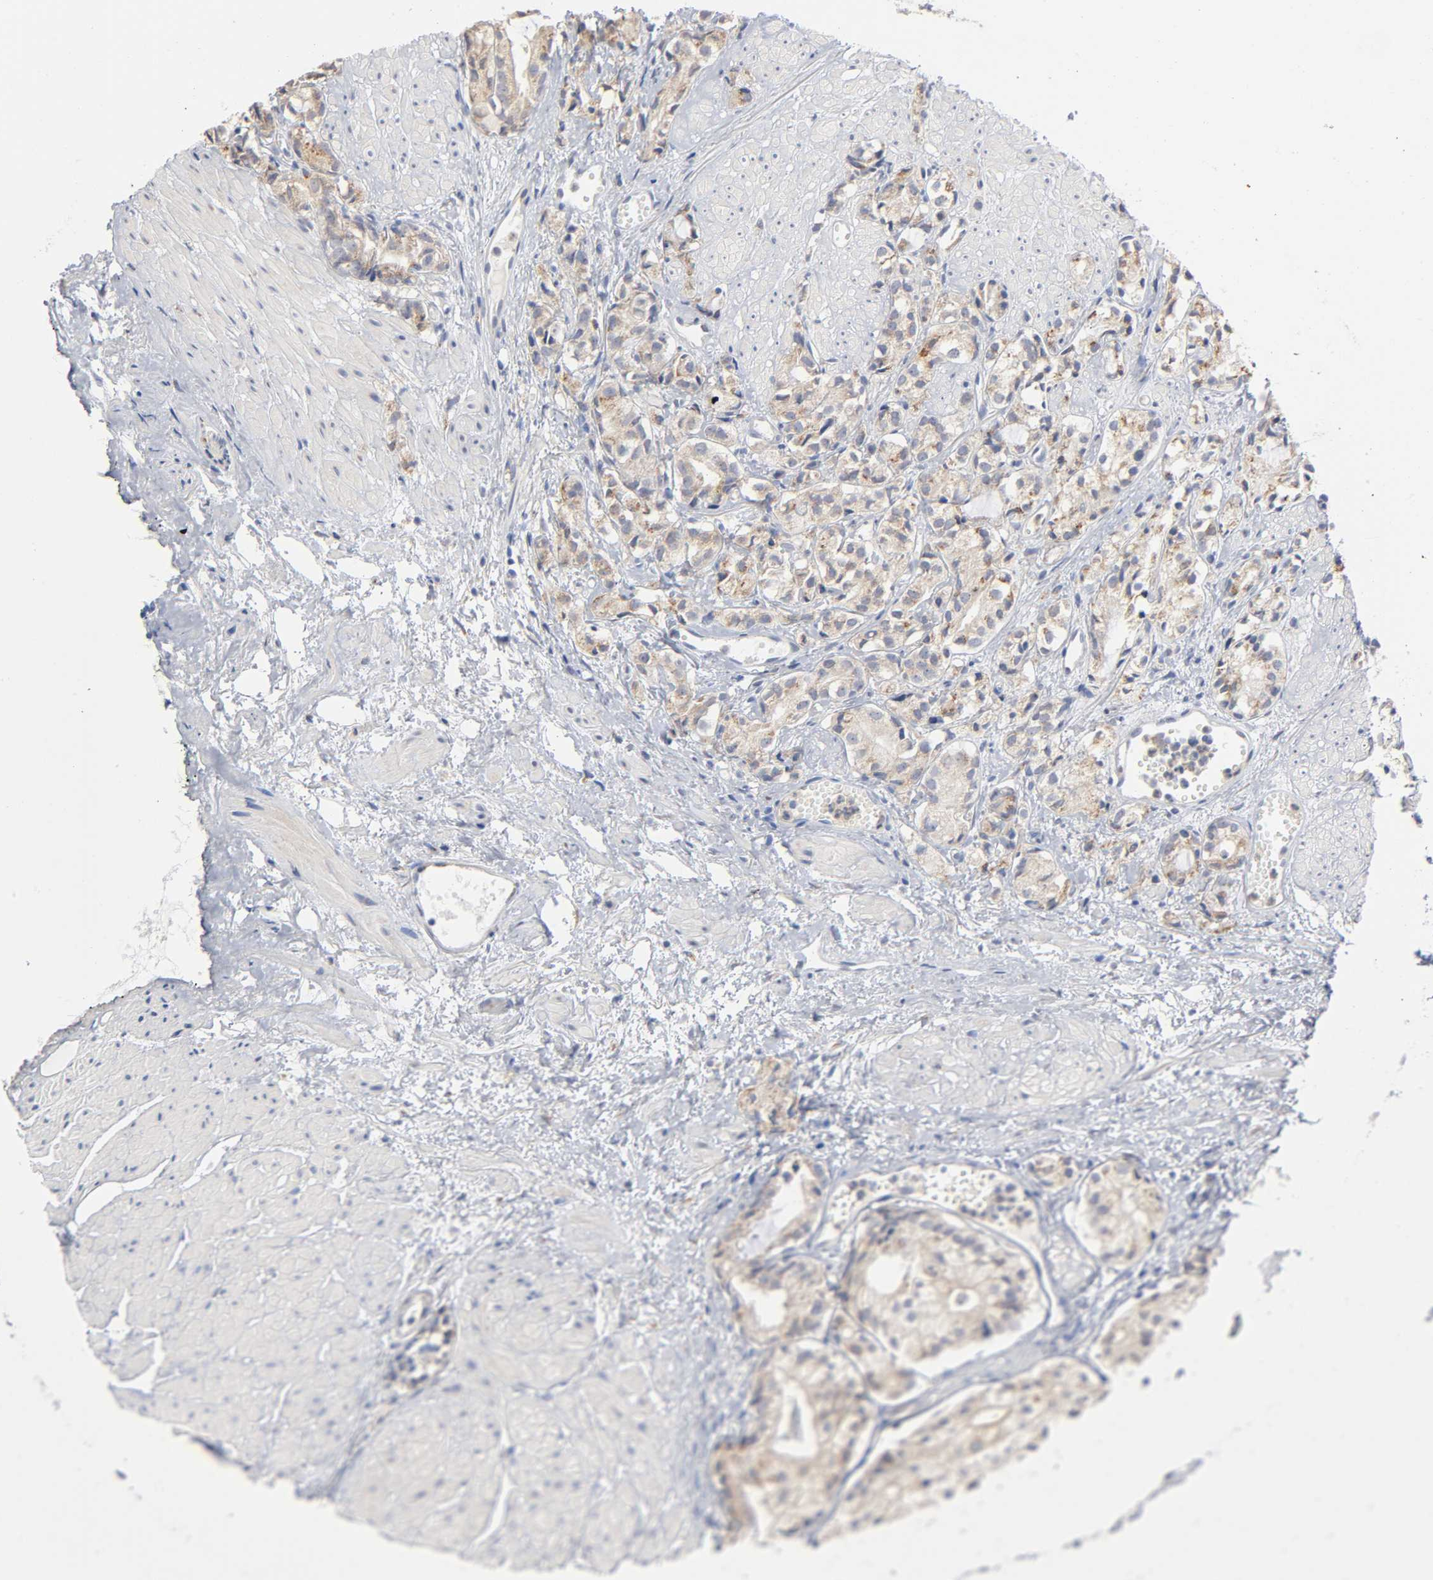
{"staining": {"intensity": "moderate", "quantity": ">75%", "location": "cytoplasmic/membranous"}, "tissue": "prostate cancer", "cell_type": "Tumor cells", "image_type": "cancer", "snomed": [{"axis": "morphology", "description": "Adenocarcinoma, High grade"}, {"axis": "topography", "description": "Prostate"}], "caption": "Human prostate cancer (adenocarcinoma (high-grade)) stained for a protein (brown) shows moderate cytoplasmic/membranous positive expression in approximately >75% of tumor cells.", "gene": "AK7", "patient": {"sex": "male", "age": 85}}